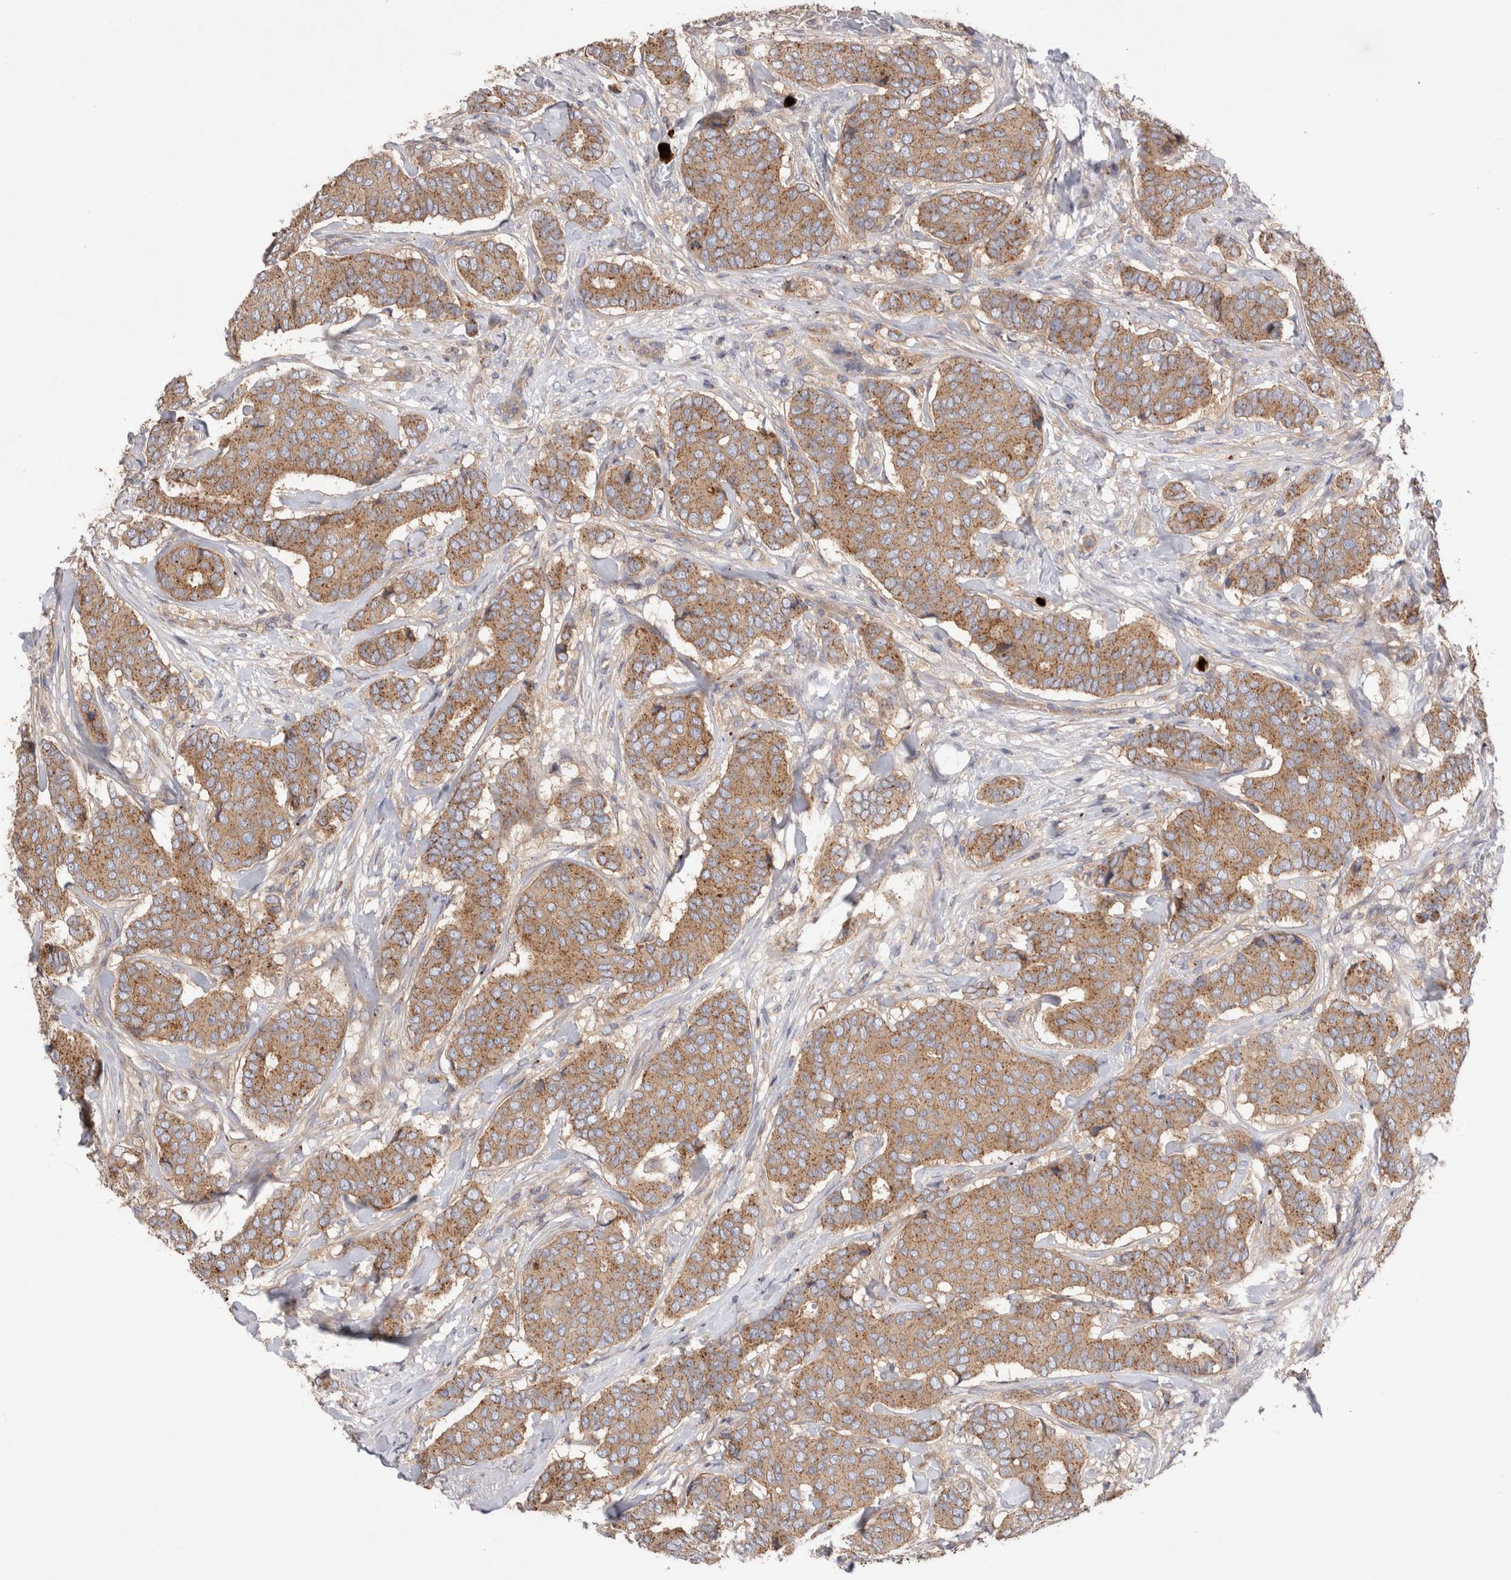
{"staining": {"intensity": "moderate", "quantity": ">75%", "location": "cytoplasmic/membranous"}, "tissue": "breast cancer", "cell_type": "Tumor cells", "image_type": "cancer", "snomed": [{"axis": "morphology", "description": "Duct carcinoma"}, {"axis": "topography", "description": "Breast"}], "caption": "Moderate cytoplasmic/membranous staining for a protein is present in about >75% of tumor cells of breast cancer using IHC.", "gene": "NXT2", "patient": {"sex": "female", "age": 75}}